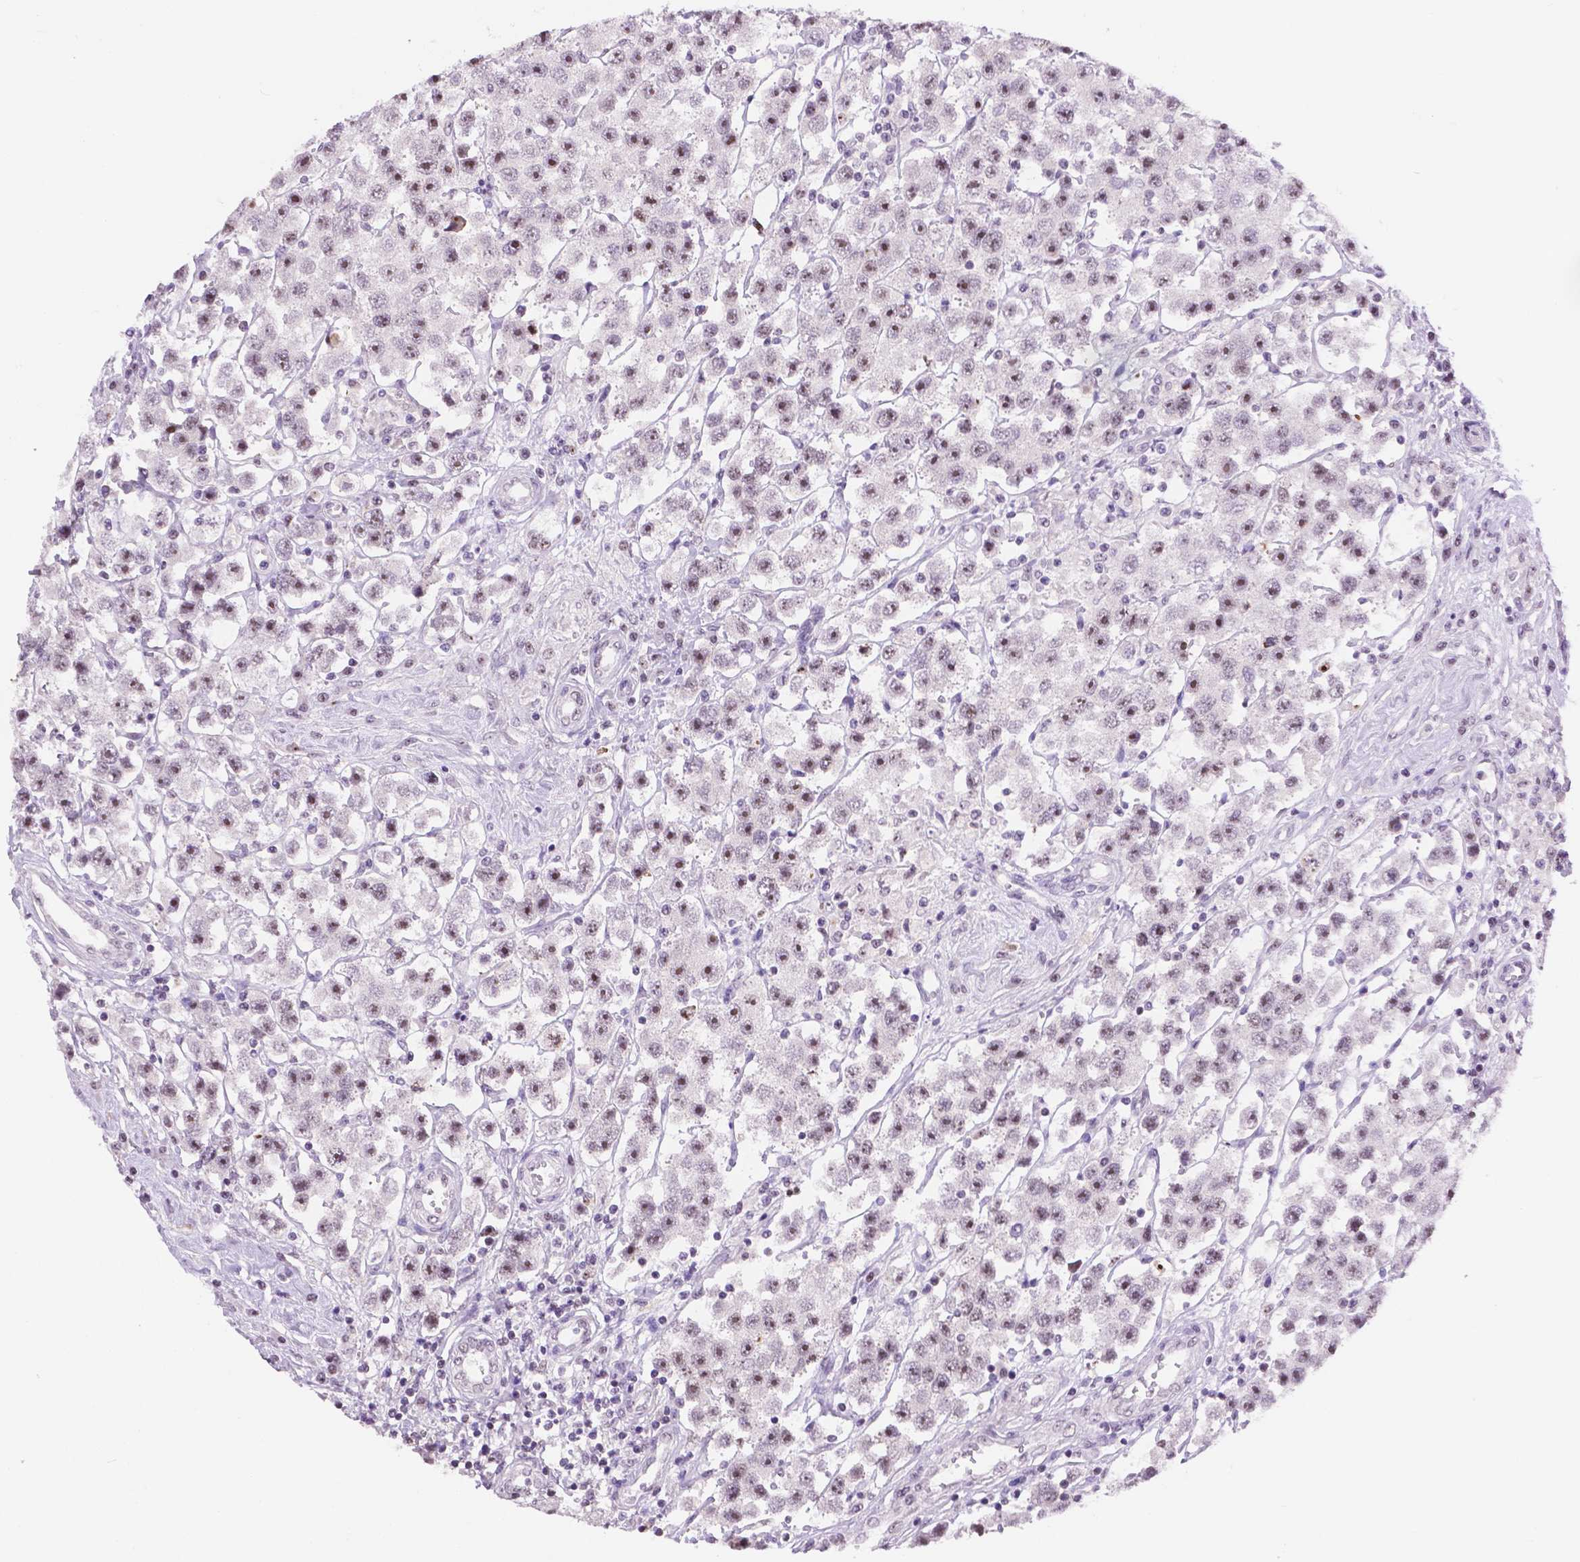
{"staining": {"intensity": "weak", "quantity": "25%-75%", "location": "nuclear"}, "tissue": "testis cancer", "cell_type": "Tumor cells", "image_type": "cancer", "snomed": [{"axis": "morphology", "description": "Seminoma, NOS"}, {"axis": "topography", "description": "Testis"}], "caption": "A low amount of weak nuclear expression is present in approximately 25%-75% of tumor cells in seminoma (testis) tissue. (Stains: DAB in brown, nuclei in blue, Microscopy: brightfield microscopy at high magnification).", "gene": "NHP2", "patient": {"sex": "male", "age": 45}}